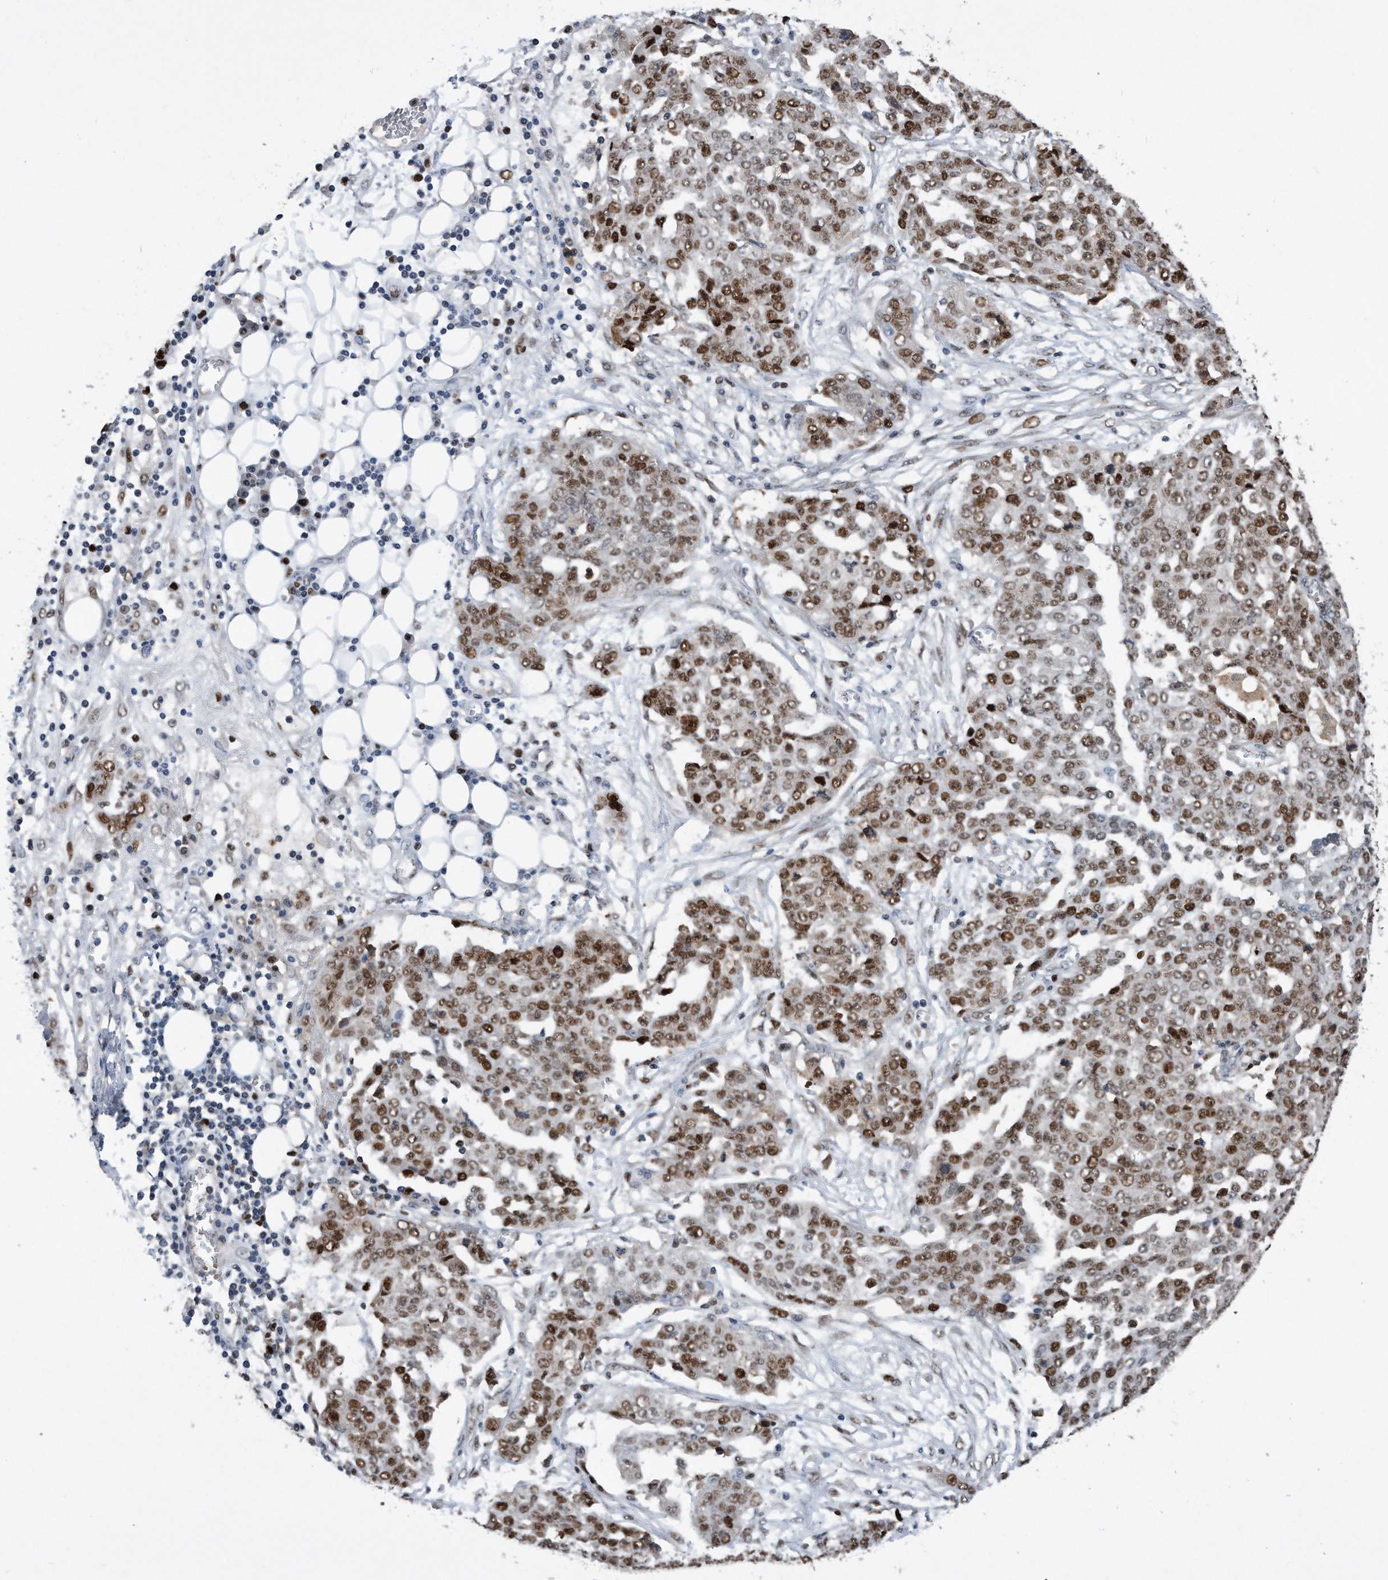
{"staining": {"intensity": "strong", "quantity": "25%-75%", "location": "nuclear"}, "tissue": "ovarian cancer", "cell_type": "Tumor cells", "image_type": "cancer", "snomed": [{"axis": "morphology", "description": "Cystadenocarcinoma, serous, NOS"}, {"axis": "topography", "description": "Soft tissue"}, {"axis": "topography", "description": "Ovary"}], "caption": "Human ovarian serous cystadenocarcinoma stained with a protein marker displays strong staining in tumor cells.", "gene": "PCNA", "patient": {"sex": "female", "age": 57}}